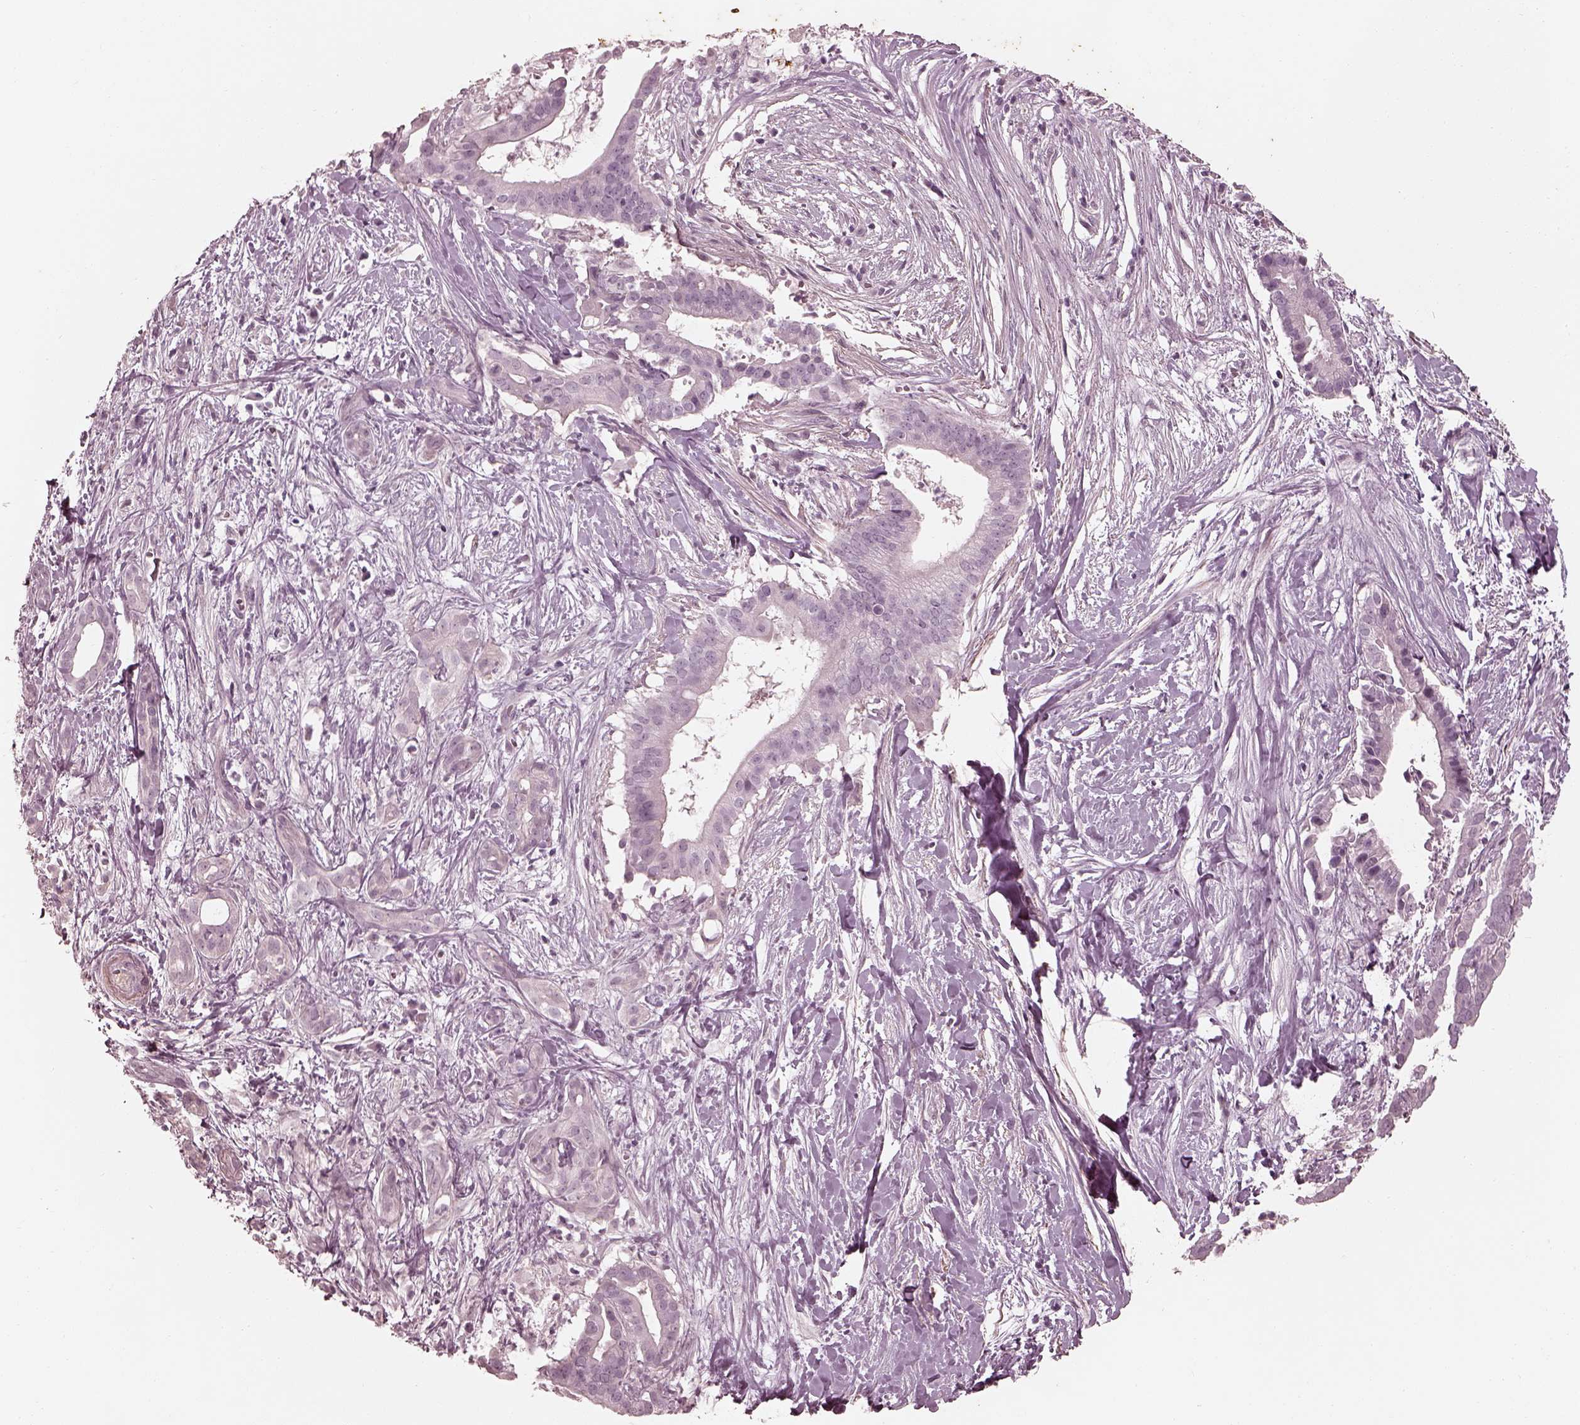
{"staining": {"intensity": "negative", "quantity": "none", "location": "none"}, "tissue": "pancreatic cancer", "cell_type": "Tumor cells", "image_type": "cancer", "snomed": [{"axis": "morphology", "description": "Adenocarcinoma, NOS"}, {"axis": "topography", "description": "Pancreas"}], "caption": "Immunohistochemistry micrograph of adenocarcinoma (pancreatic) stained for a protein (brown), which shows no expression in tumor cells.", "gene": "ADRB3", "patient": {"sex": "male", "age": 61}}